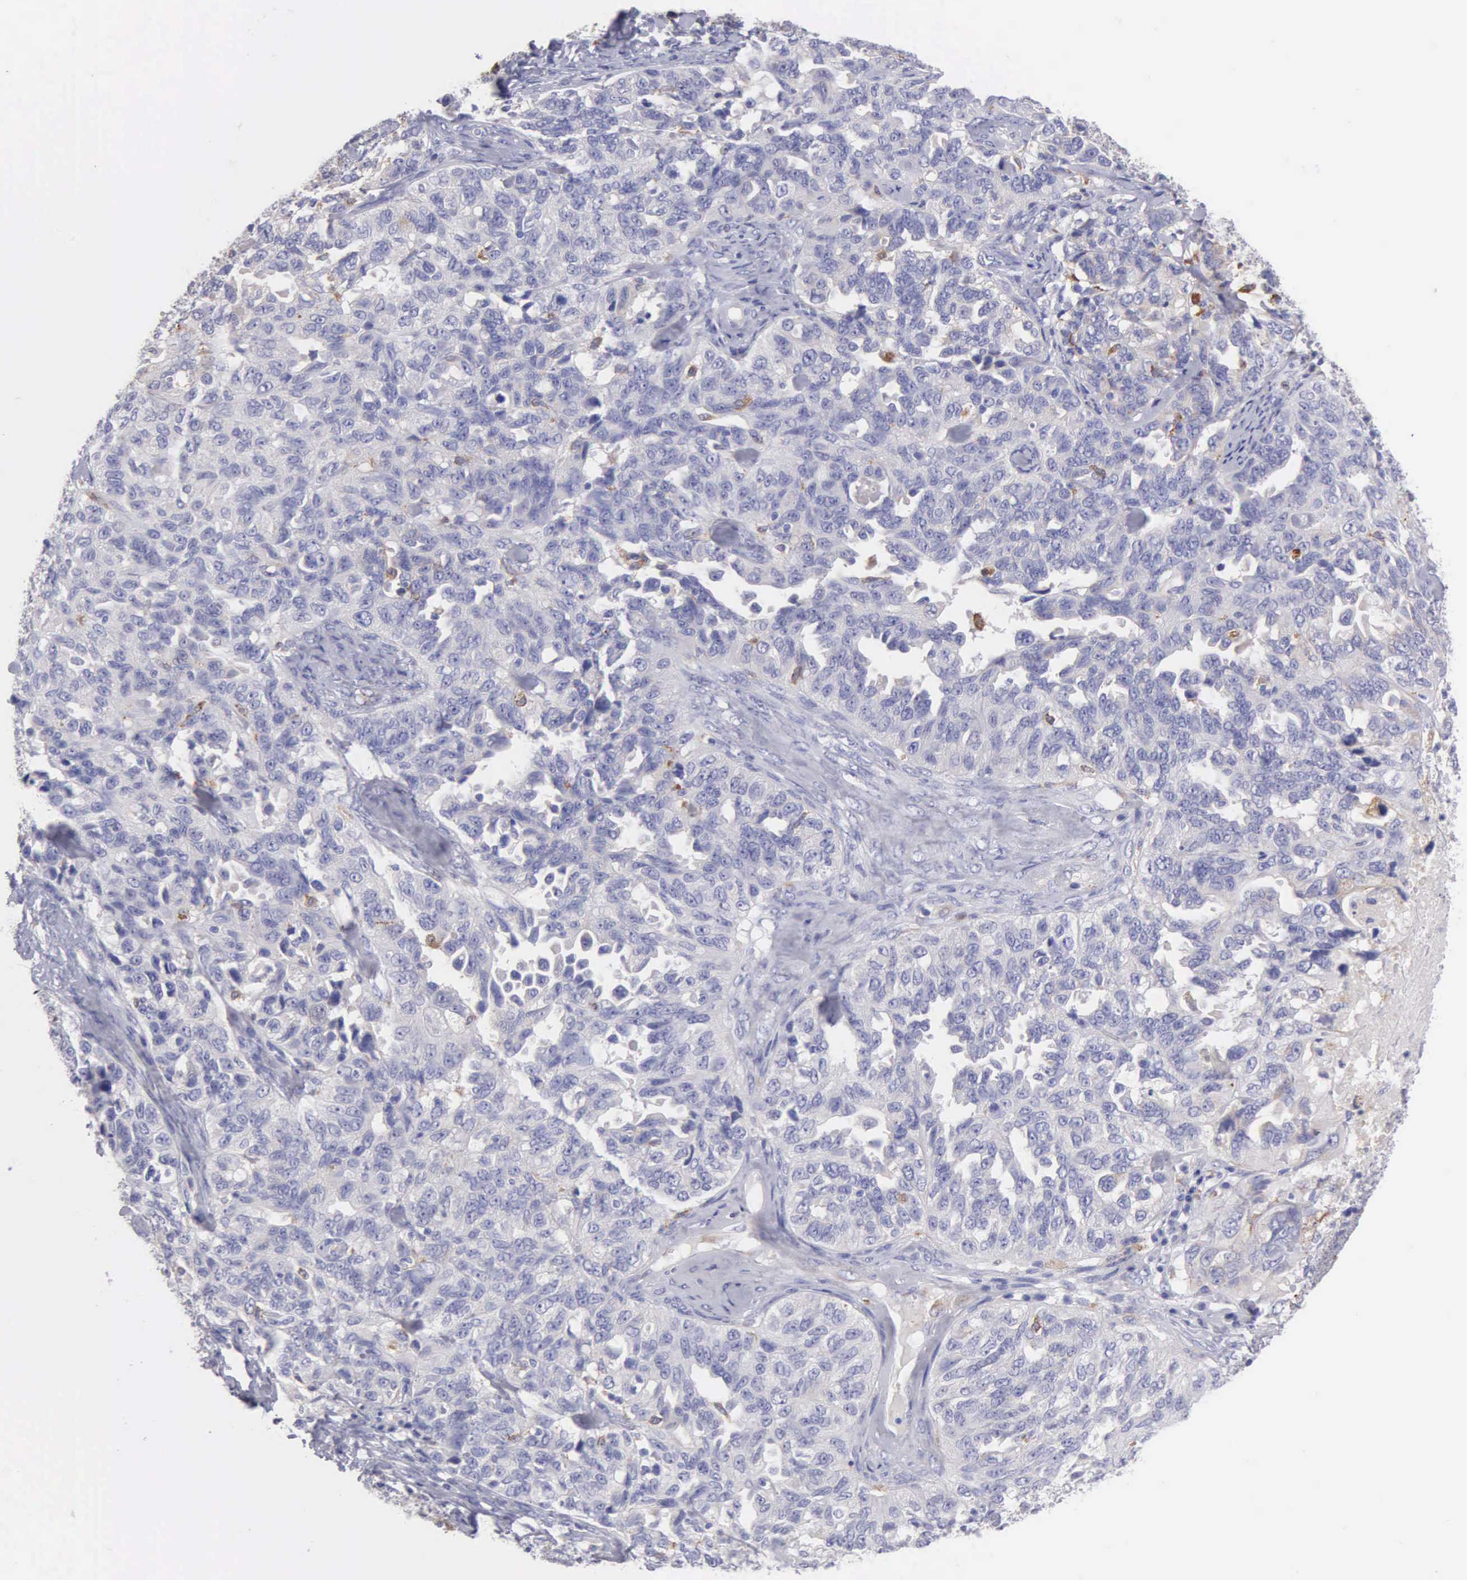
{"staining": {"intensity": "weak", "quantity": "<25%", "location": "cytoplasmic/membranous"}, "tissue": "ovarian cancer", "cell_type": "Tumor cells", "image_type": "cancer", "snomed": [{"axis": "morphology", "description": "Cystadenocarcinoma, serous, NOS"}, {"axis": "topography", "description": "Ovary"}], "caption": "The histopathology image exhibits no staining of tumor cells in ovarian serous cystadenocarcinoma.", "gene": "TYRP1", "patient": {"sex": "female", "age": 82}}